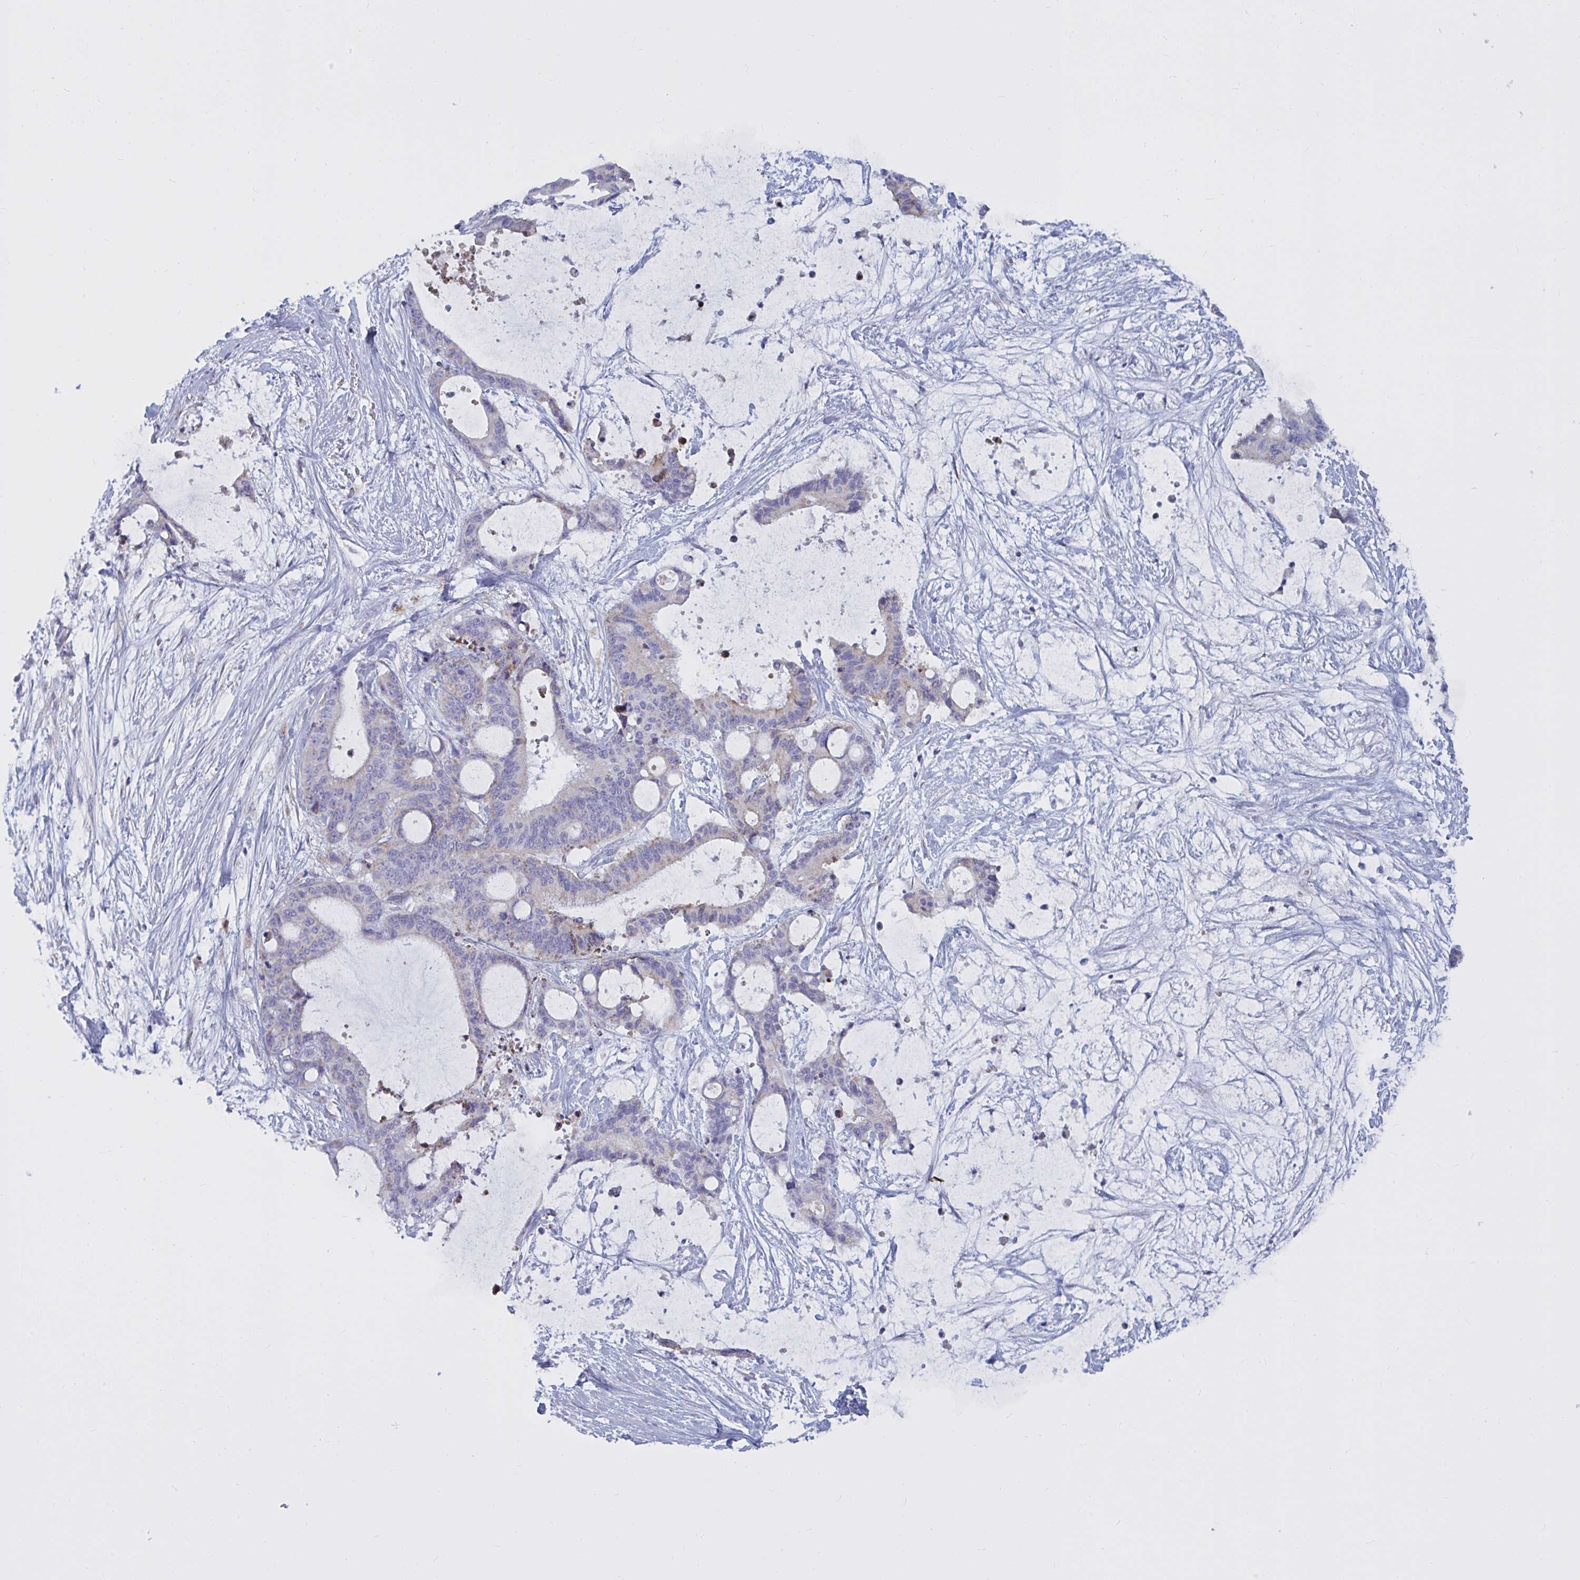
{"staining": {"intensity": "negative", "quantity": "none", "location": "none"}, "tissue": "liver cancer", "cell_type": "Tumor cells", "image_type": "cancer", "snomed": [{"axis": "morphology", "description": "Normal tissue, NOS"}, {"axis": "morphology", "description": "Cholangiocarcinoma"}, {"axis": "topography", "description": "Liver"}, {"axis": "topography", "description": "Peripheral nerve tissue"}], "caption": "The image exhibits no significant expression in tumor cells of cholangiocarcinoma (liver).", "gene": "ATG9A", "patient": {"sex": "female", "age": 73}}